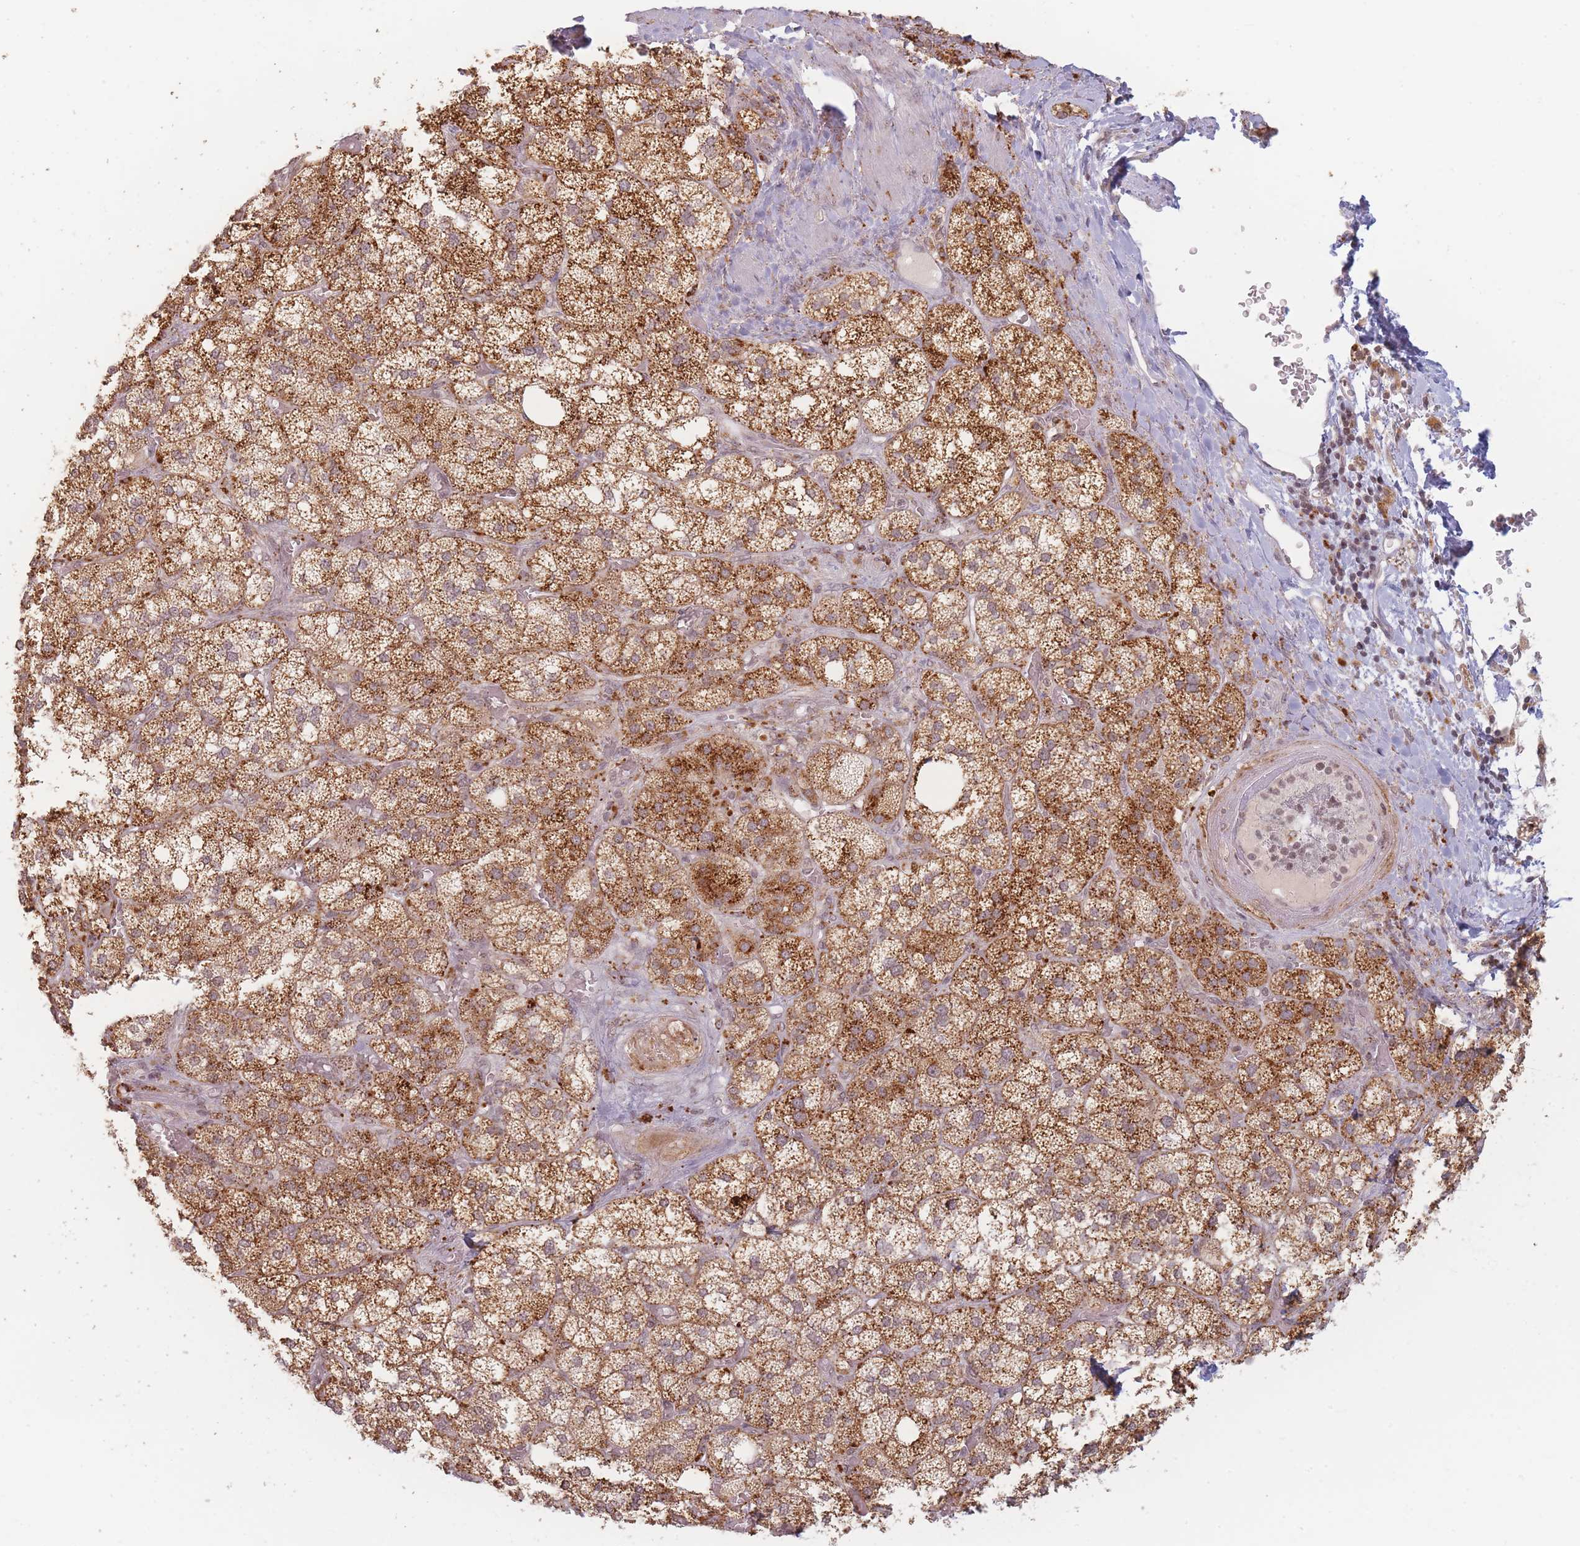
{"staining": {"intensity": "strong", "quantity": ">75%", "location": "cytoplasmic/membranous"}, "tissue": "adrenal gland", "cell_type": "Glandular cells", "image_type": "normal", "snomed": [{"axis": "morphology", "description": "Normal tissue, NOS"}, {"axis": "topography", "description": "Adrenal gland"}], "caption": "IHC micrograph of normal adrenal gland stained for a protein (brown), which exhibits high levels of strong cytoplasmic/membranous positivity in about >75% of glandular cells.", "gene": "SPATA45", "patient": {"sex": "male", "age": 61}}